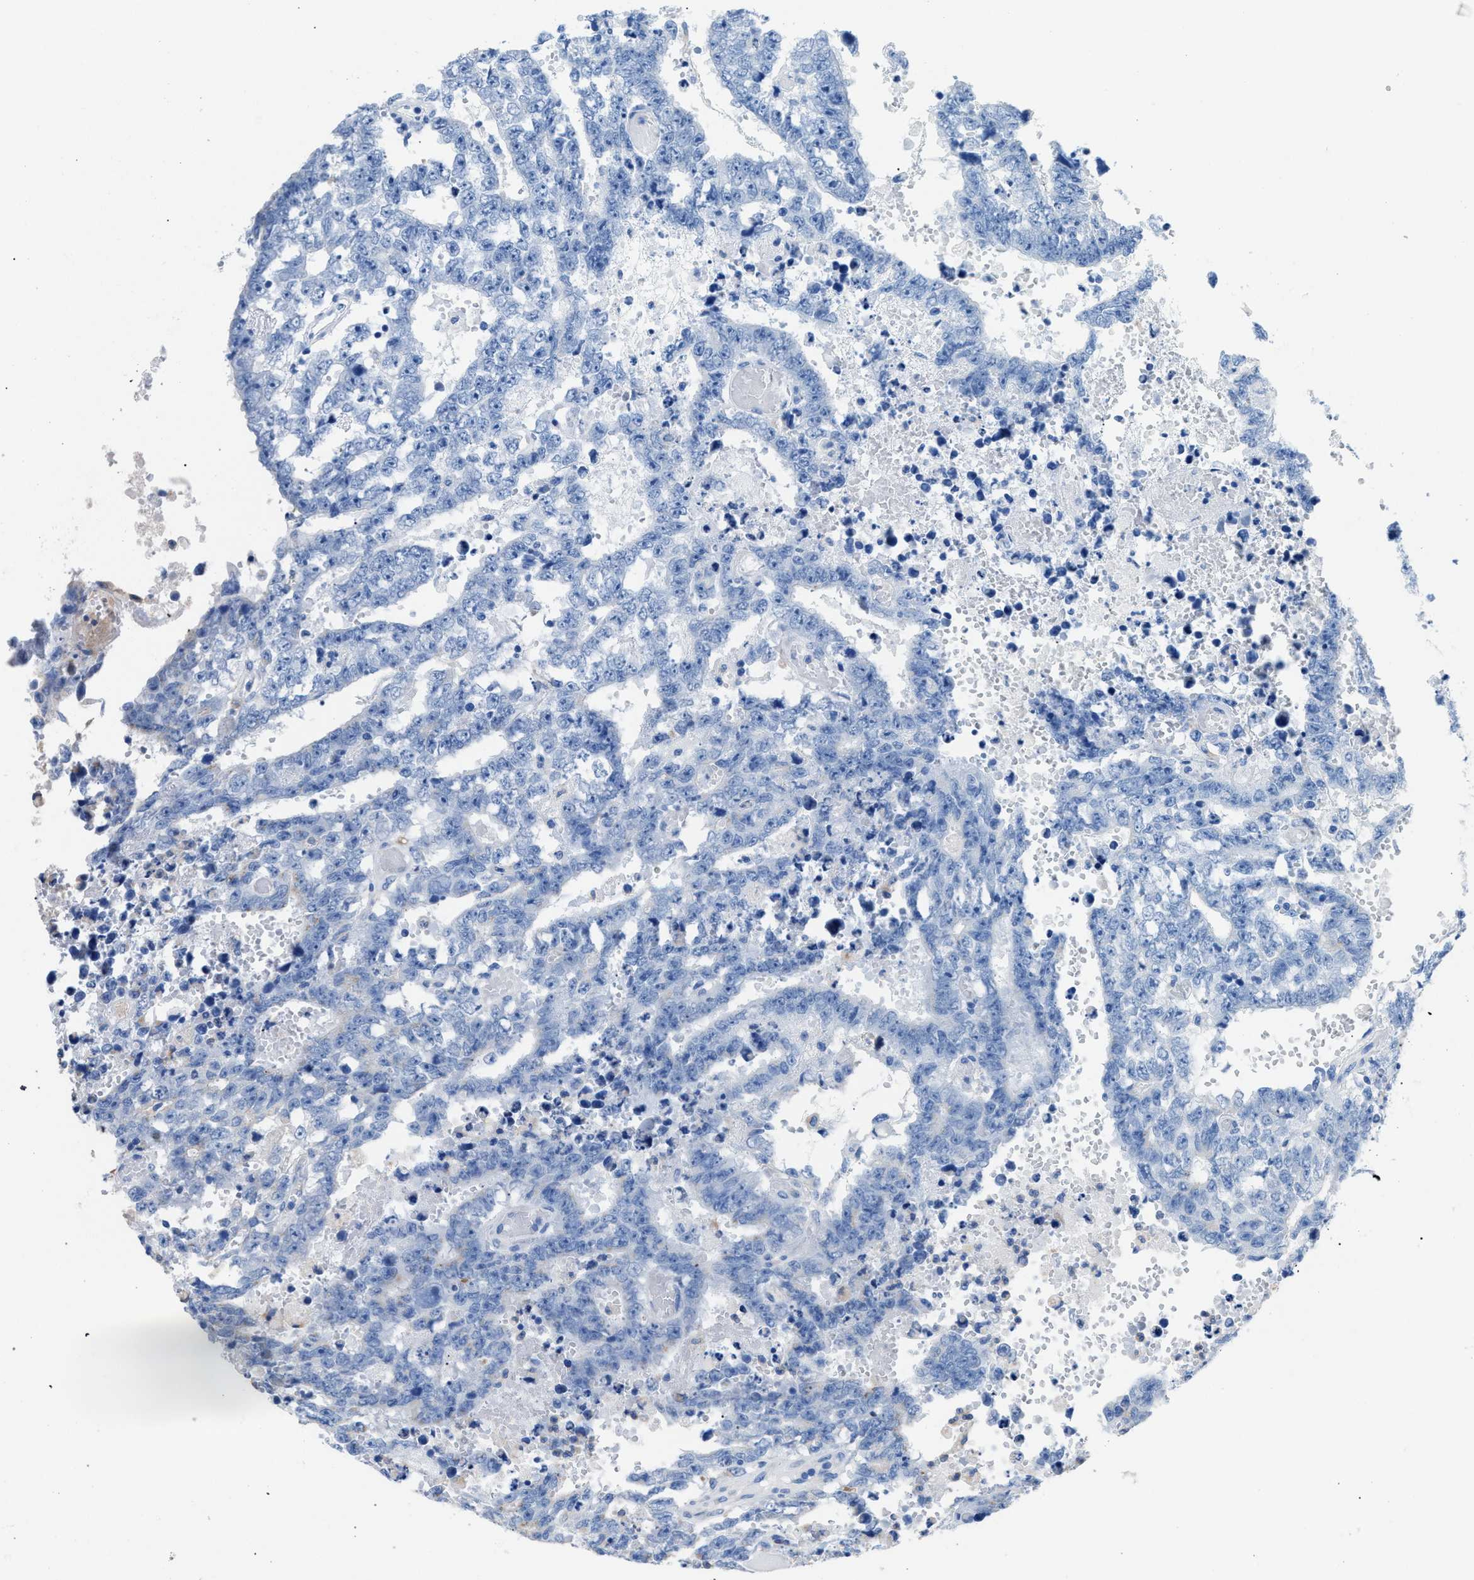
{"staining": {"intensity": "negative", "quantity": "none", "location": "none"}, "tissue": "testis cancer", "cell_type": "Tumor cells", "image_type": "cancer", "snomed": [{"axis": "morphology", "description": "Carcinoma, Embryonal, NOS"}, {"axis": "topography", "description": "Testis"}], "caption": "An IHC micrograph of testis embryonal carcinoma is shown. There is no staining in tumor cells of testis embryonal carcinoma.", "gene": "ATP6V0A1", "patient": {"sex": "male", "age": 25}}